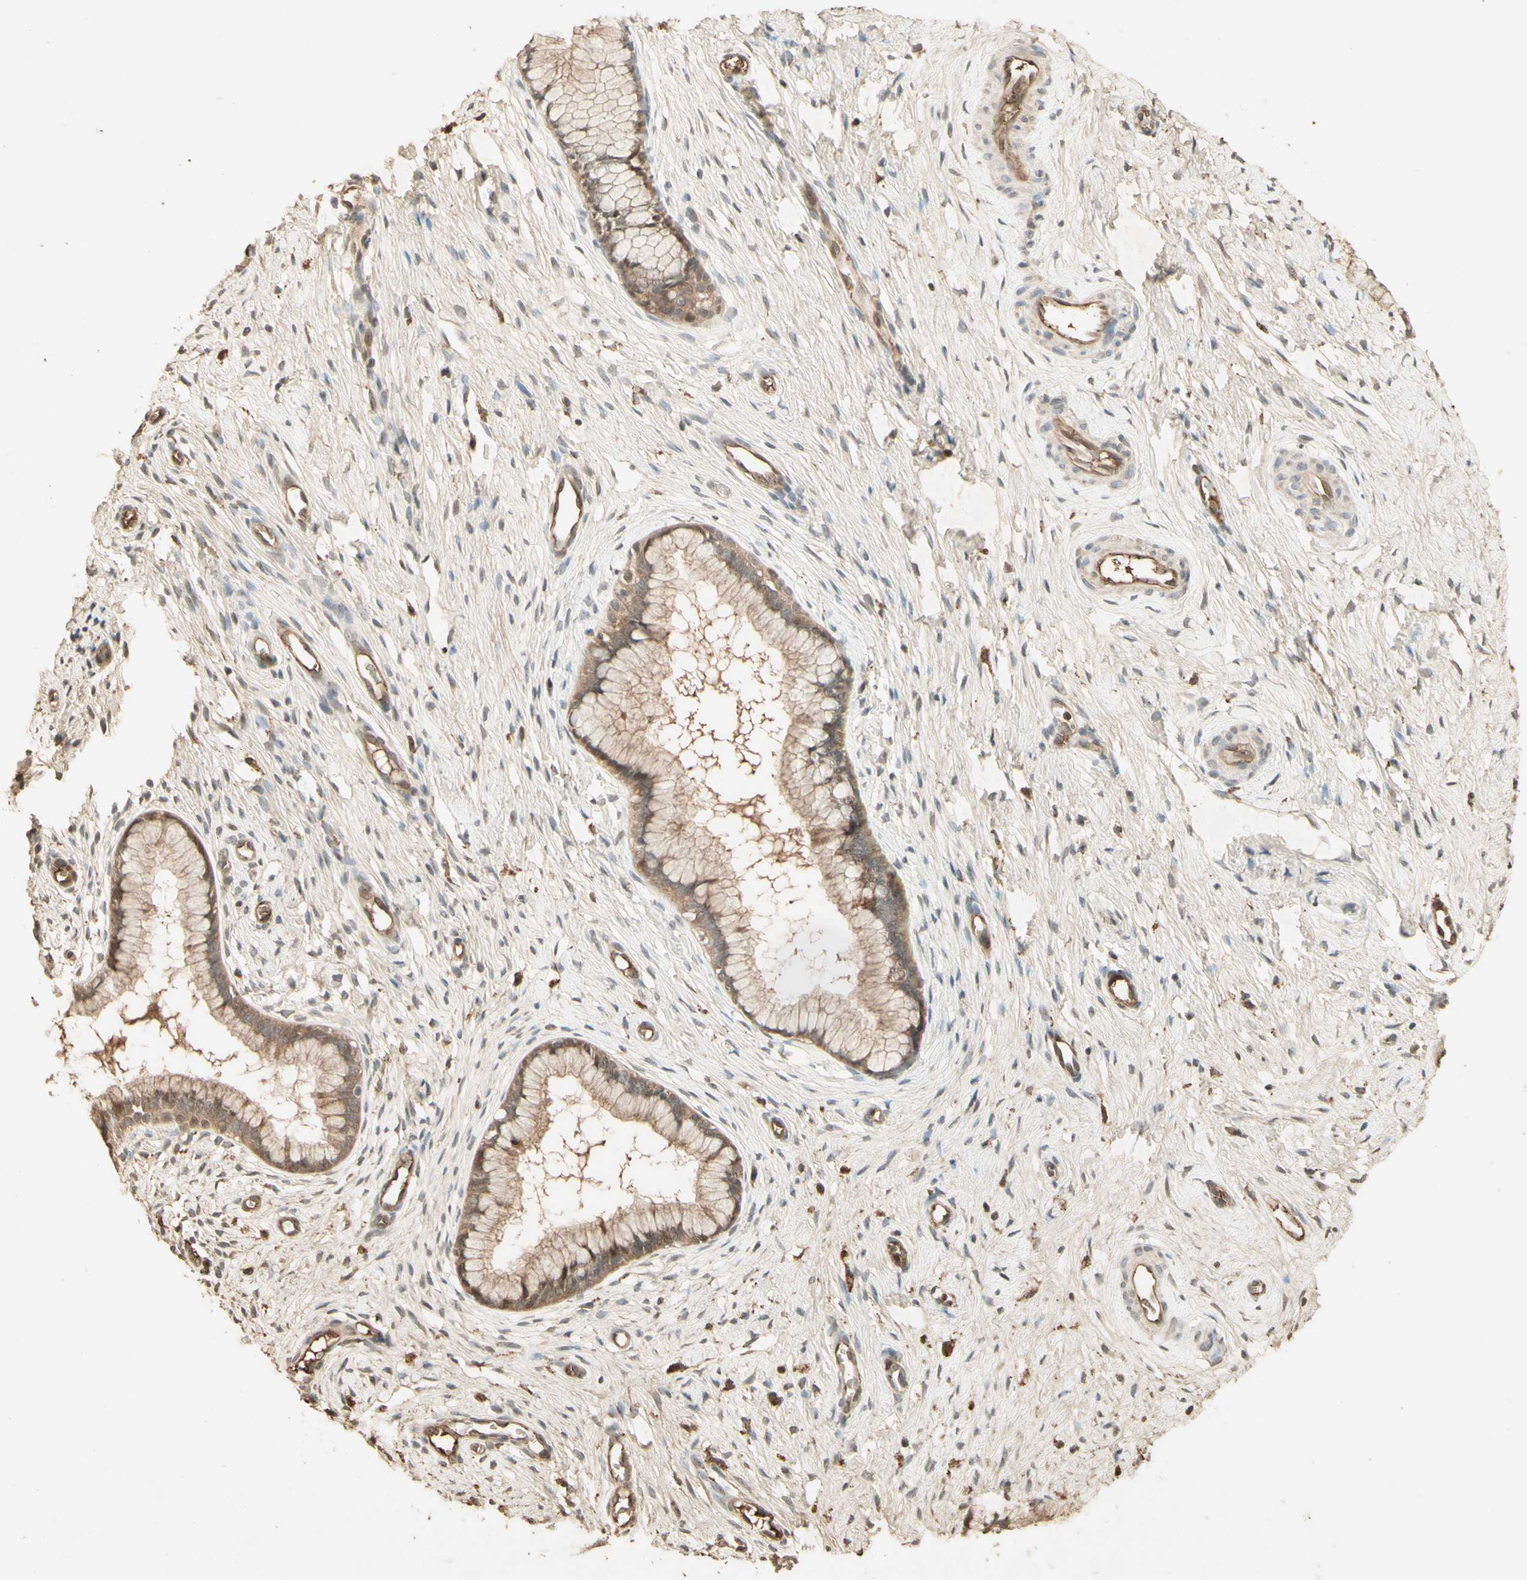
{"staining": {"intensity": "moderate", "quantity": ">75%", "location": "cytoplasmic/membranous"}, "tissue": "cervix", "cell_type": "Glandular cells", "image_type": "normal", "snomed": [{"axis": "morphology", "description": "Normal tissue, NOS"}, {"axis": "topography", "description": "Cervix"}], "caption": "Immunohistochemistry staining of unremarkable cervix, which demonstrates medium levels of moderate cytoplasmic/membranous positivity in approximately >75% of glandular cells indicating moderate cytoplasmic/membranous protein expression. The staining was performed using DAB (3,3'-diaminobenzidine) (brown) for protein detection and nuclei were counterstained in hematoxylin (blue).", "gene": "SMAD9", "patient": {"sex": "female", "age": 65}}